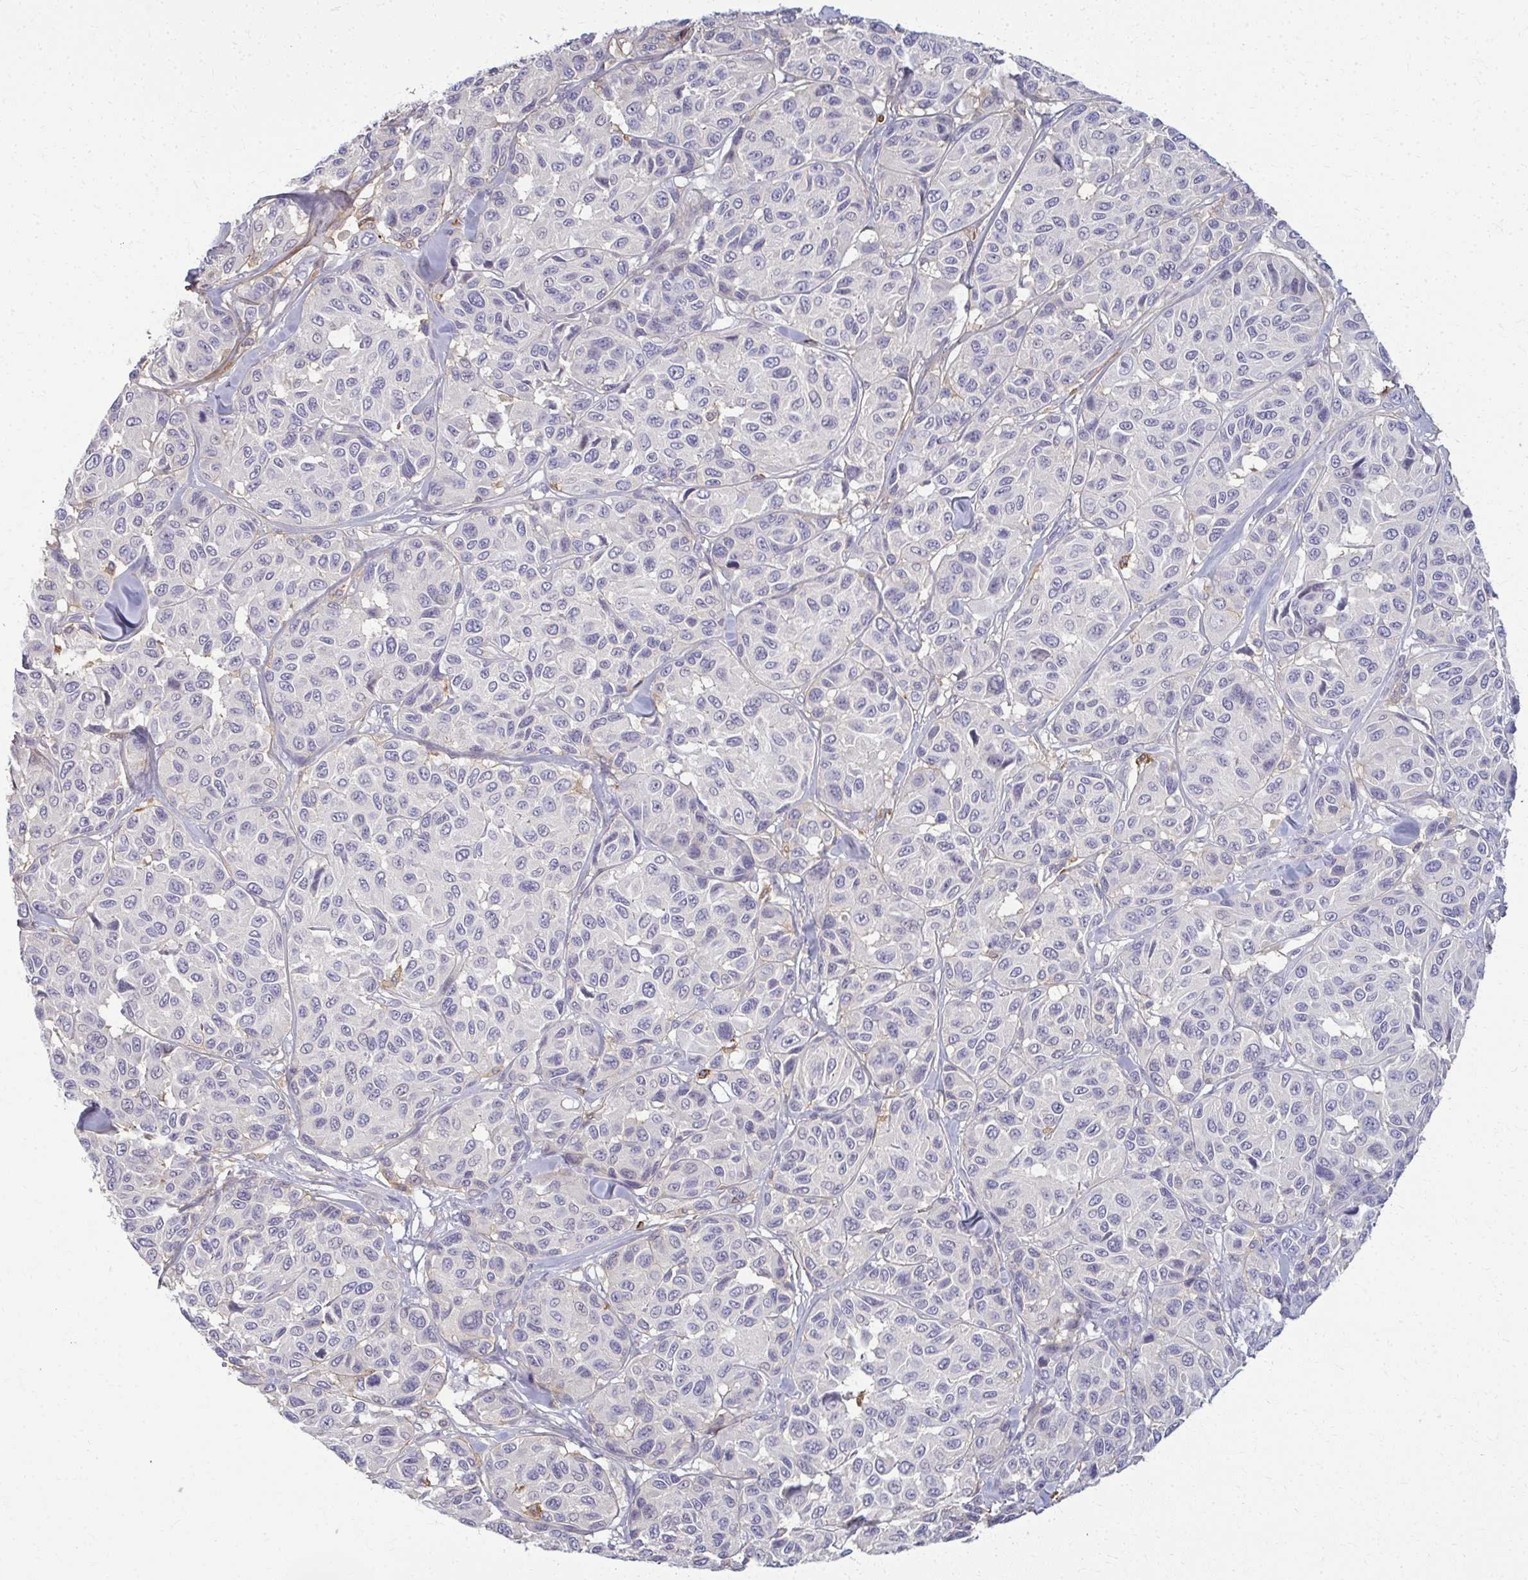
{"staining": {"intensity": "negative", "quantity": "none", "location": "none"}, "tissue": "melanoma", "cell_type": "Tumor cells", "image_type": "cancer", "snomed": [{"axis": "morphology", "description": "Malignant melanoma, NOS"}, {"axis": "topography", "description": "Skin"}], "caption": "Tumor cells show no significant protein expression in melanoma.", "gene": "AP5M1", "patient": {"sex": "female", "age": 66}}